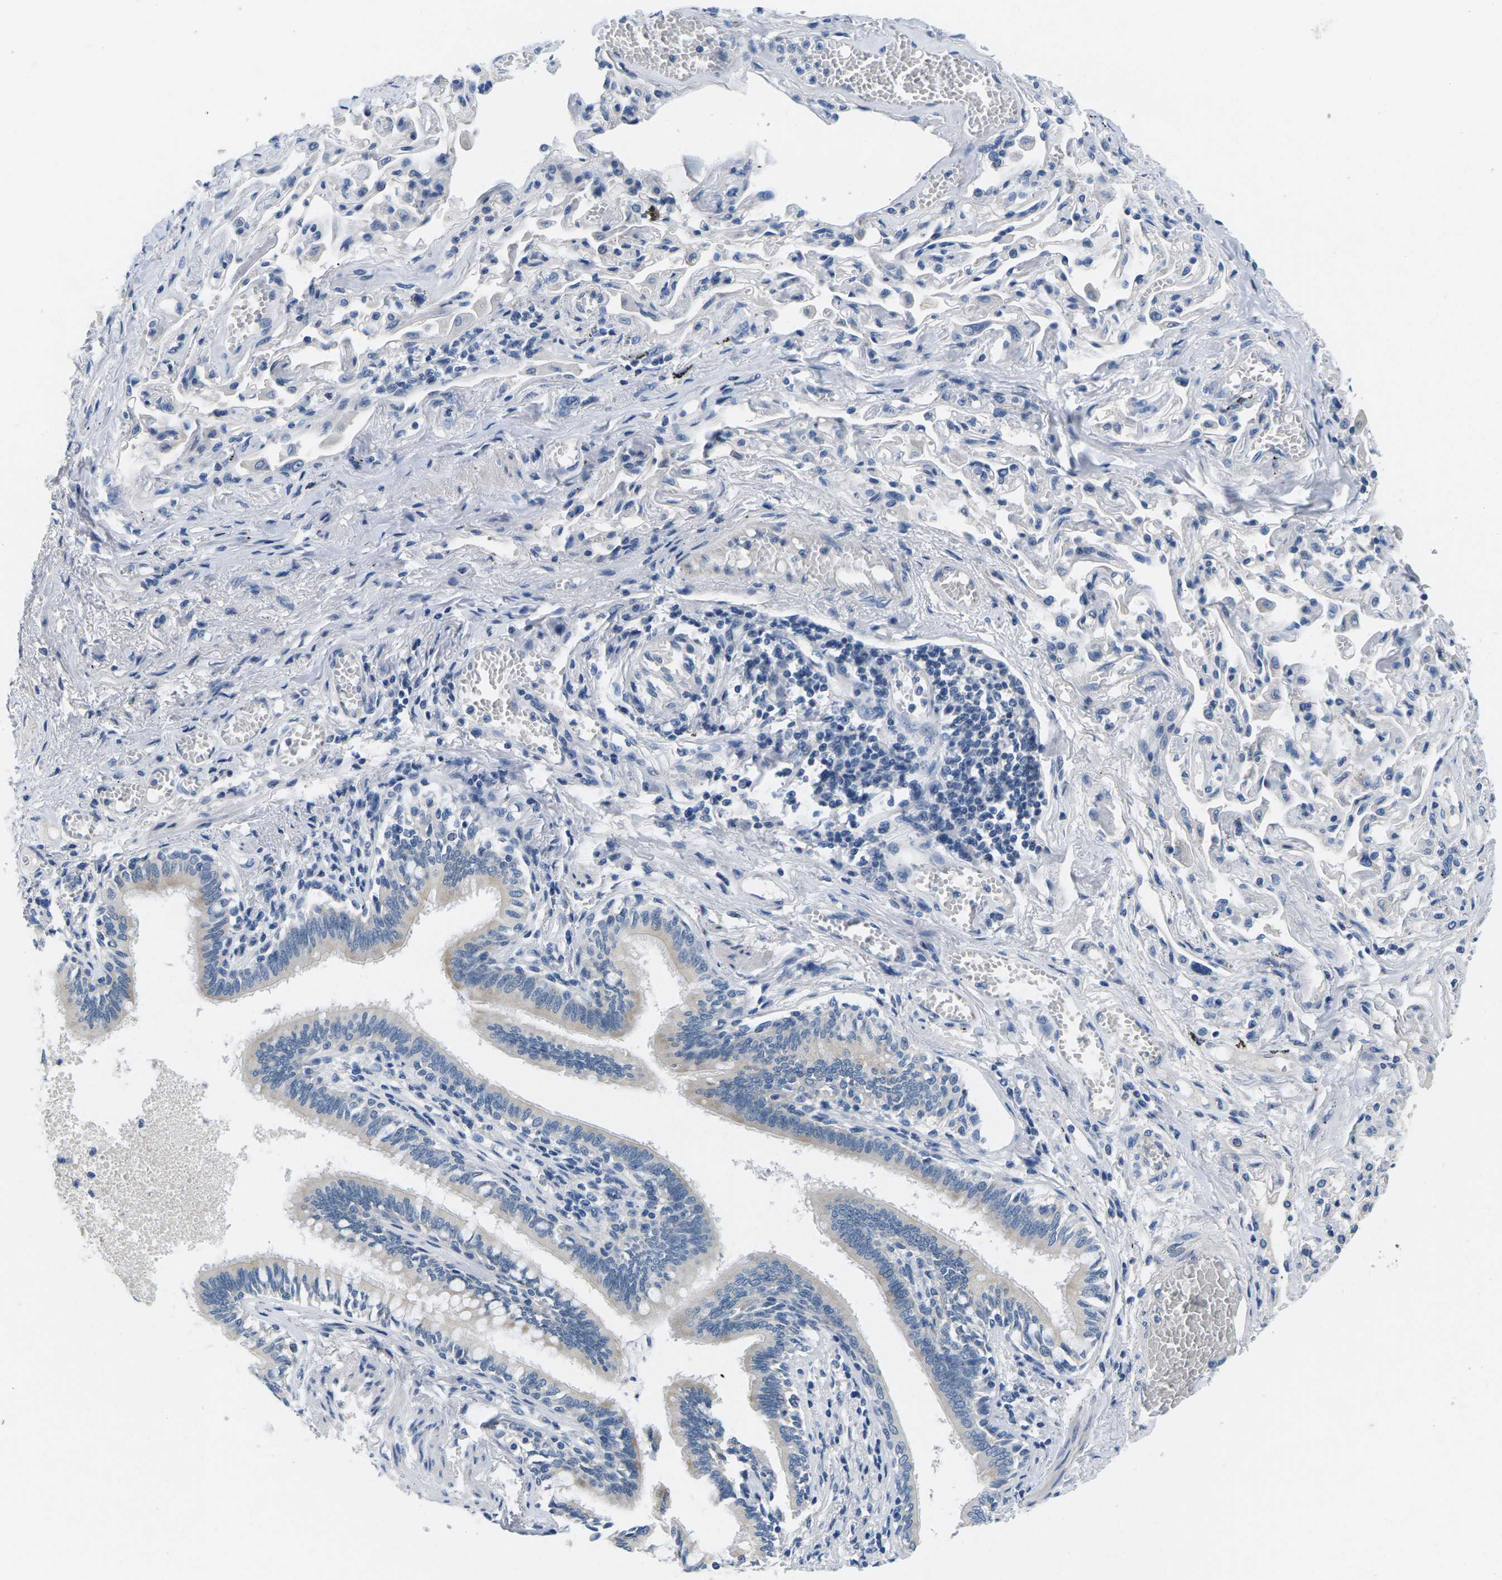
{"staining": {"intensity": "weak", "quantity": "25%-75%", "location": "cytoplasmic/membranous"}, "tissue": "bronchus", "cell_type": "Respiratory epithelial cells", "image_type": "normal", "snomed": [{"axis": "morphology", "description": "Normal tissue, NOS"}, {"axis": "morphology", "description": "Inflammation, NOS"}, {"axis": "topography", "description": "Cartilage tissue"}, {"axis": "topography", "description": "Lung"}], "caption": "This is a micrograph of immunohistochemistry (IHC) staining of unremarkable bronchus, which shows weak positivity in the cytoplasmic/membranous of respiratory epithelial cells.", "gene": "TSPAN2", "patient": {"sex": "male", "age": 71}}